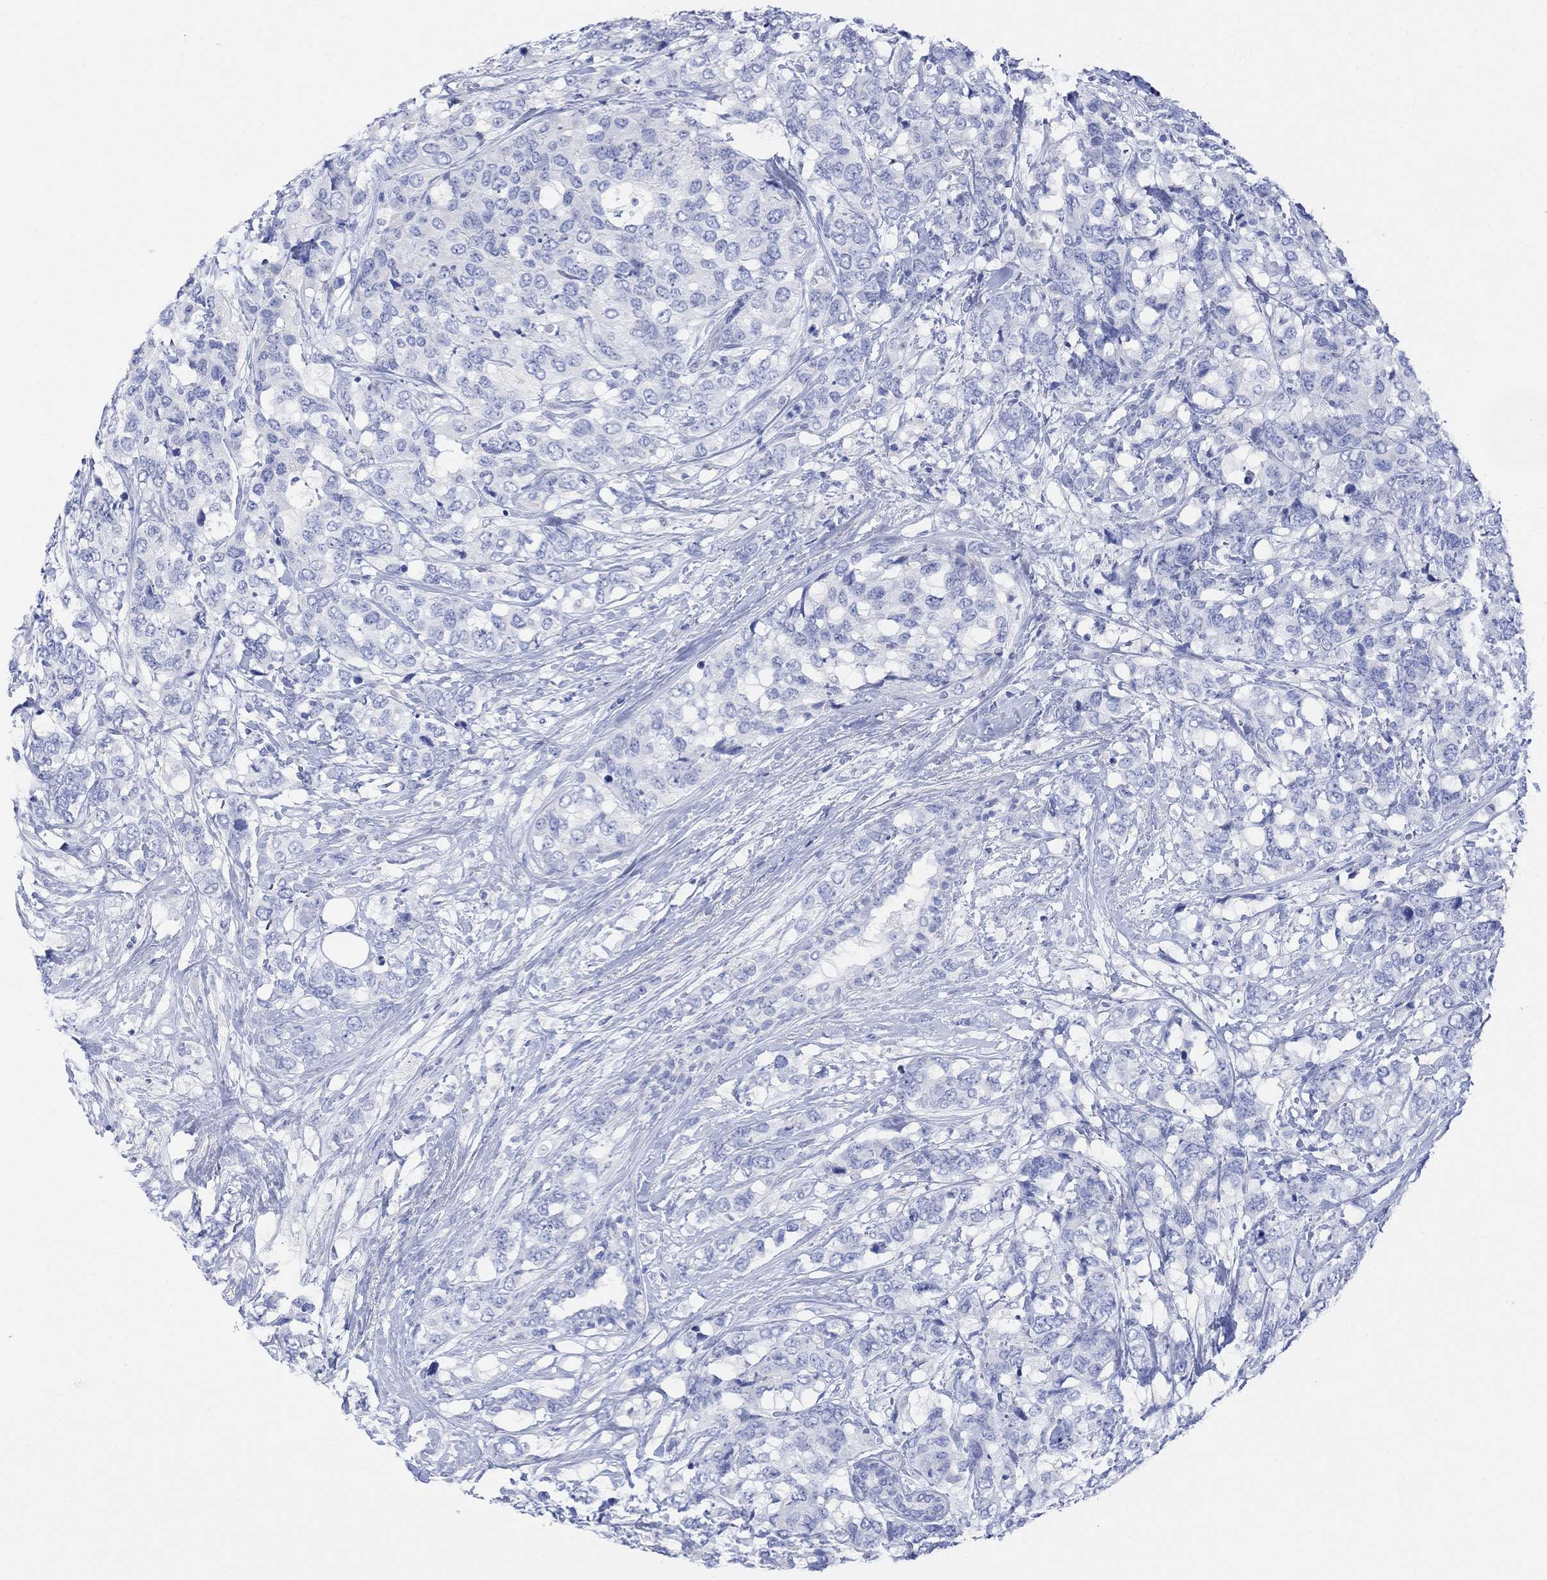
{"staining": {"intensity": "negative", "quantity": "none", "location": "none"}, "tissue": "breast cancer", "cell_type": "Tumor cells", "image_type": "cancer", "snomed": [{"axis": "morphology", "description": "Lobular carcinoma"}, {"axis": "topography", "description": "Breast"}], "caption": "The histopathology image demonstrates no staining of tumor cells in lobular carcinoma (breast). The staining was performed using DAB (3,3'-diaminobenzidine) to visualize the protein expression in brown, while the nuclei were stained in blue with hematoxylin (Magnification: 20x).", "gene": "GNG13", "patient": {"sex": "female", "age": 59}}